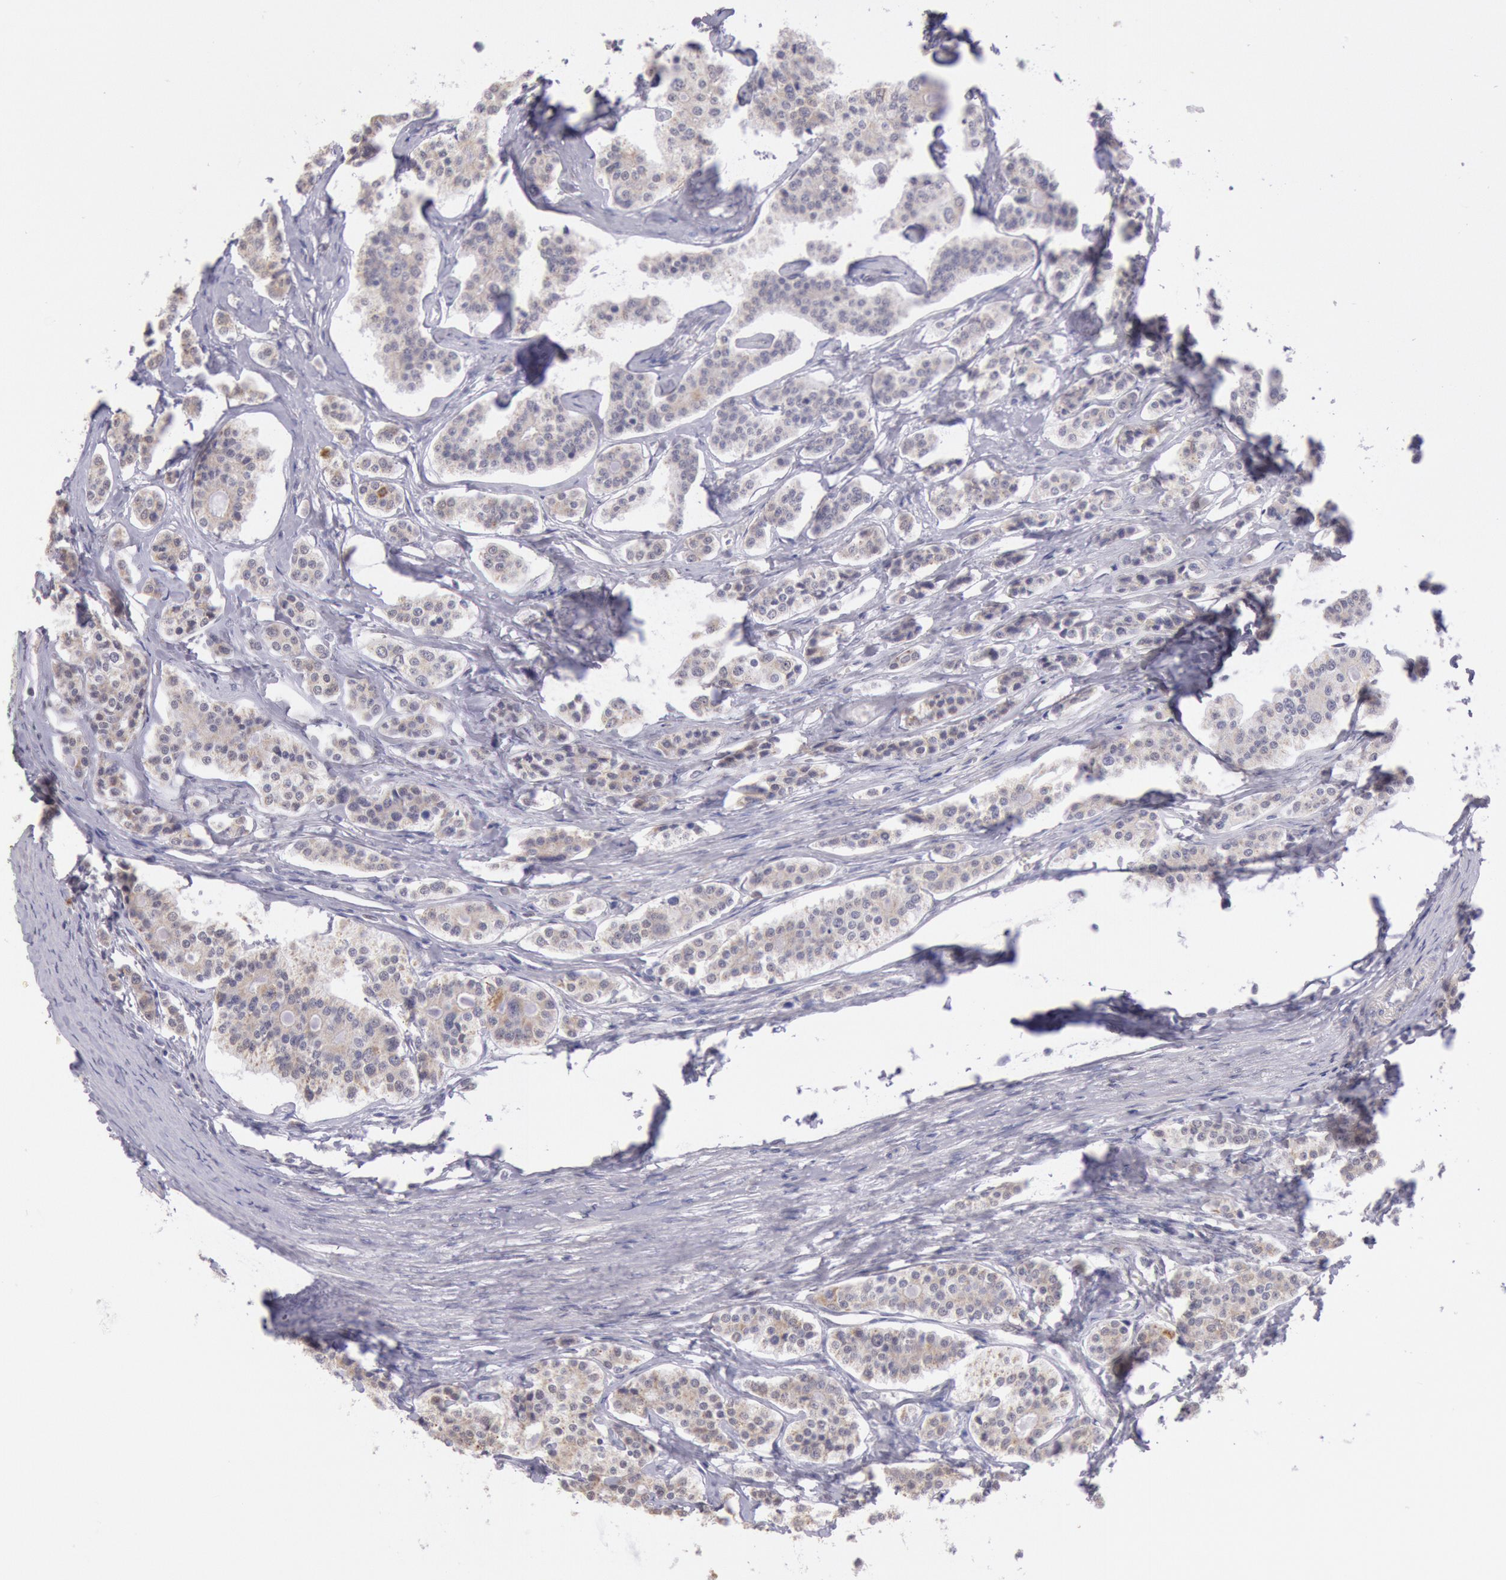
{"staining": {"intensity": "weak", "quantity": "25%-75%", "location": "cytoplasmic/membranous"}, "tissue": "carcinoid", "cell_type": "Tumor cells", "image_type": "cancer", "snomed": [{"axis": "morphology", "description": "Carcinoid, malignant, NOS"}, {"axis": "topography", "description": "Small intestine"}], "caption": "Carcinoid (malignant) stained for a protein (brown) reveals weak cytoplasmic/membranous positive expression in approximately 25%-75% of tumor cells.", "gene": "FRMD6", "patient": {"sex": "male", "age": 63}}